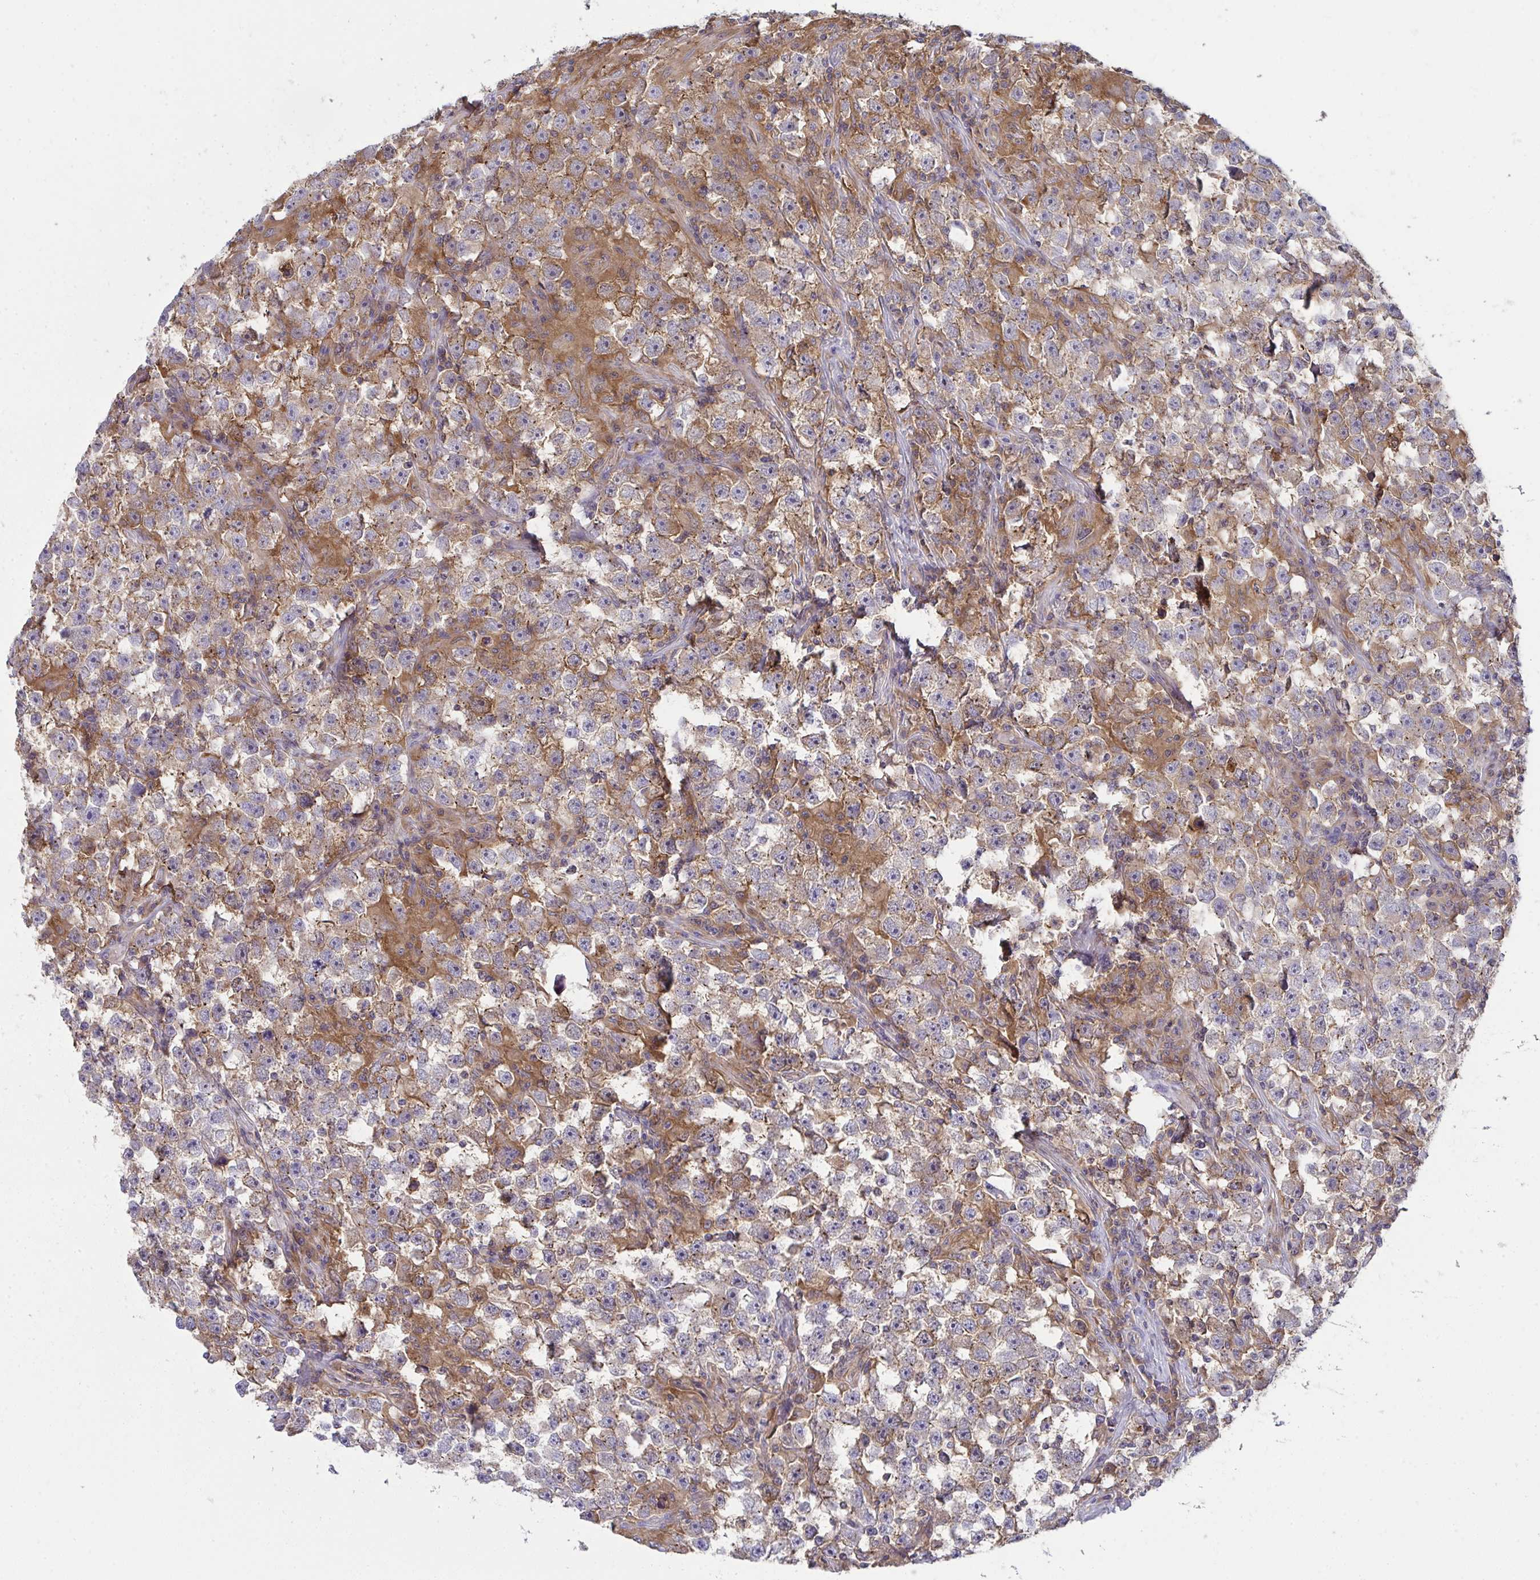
{"staining": {"intensity": "moderate", "quantity": "25%-75%", "location": "cytoplasmic/membranous"}, "tissue": "testis cancer", "cell_type": "Tumor cells", "image_type": "cancer", "snomed": [{"axis": "morphology", "description": "Seminoma, NOS"}, {"axis": "topography", "description": "Testis"}], "caption": "Human seminoma (testis) stained with a protein marker demonstrates moderate staining in tumor cells.", "gene": "ALDH16A1", "patient": {"sex": "male", "age": 33}}